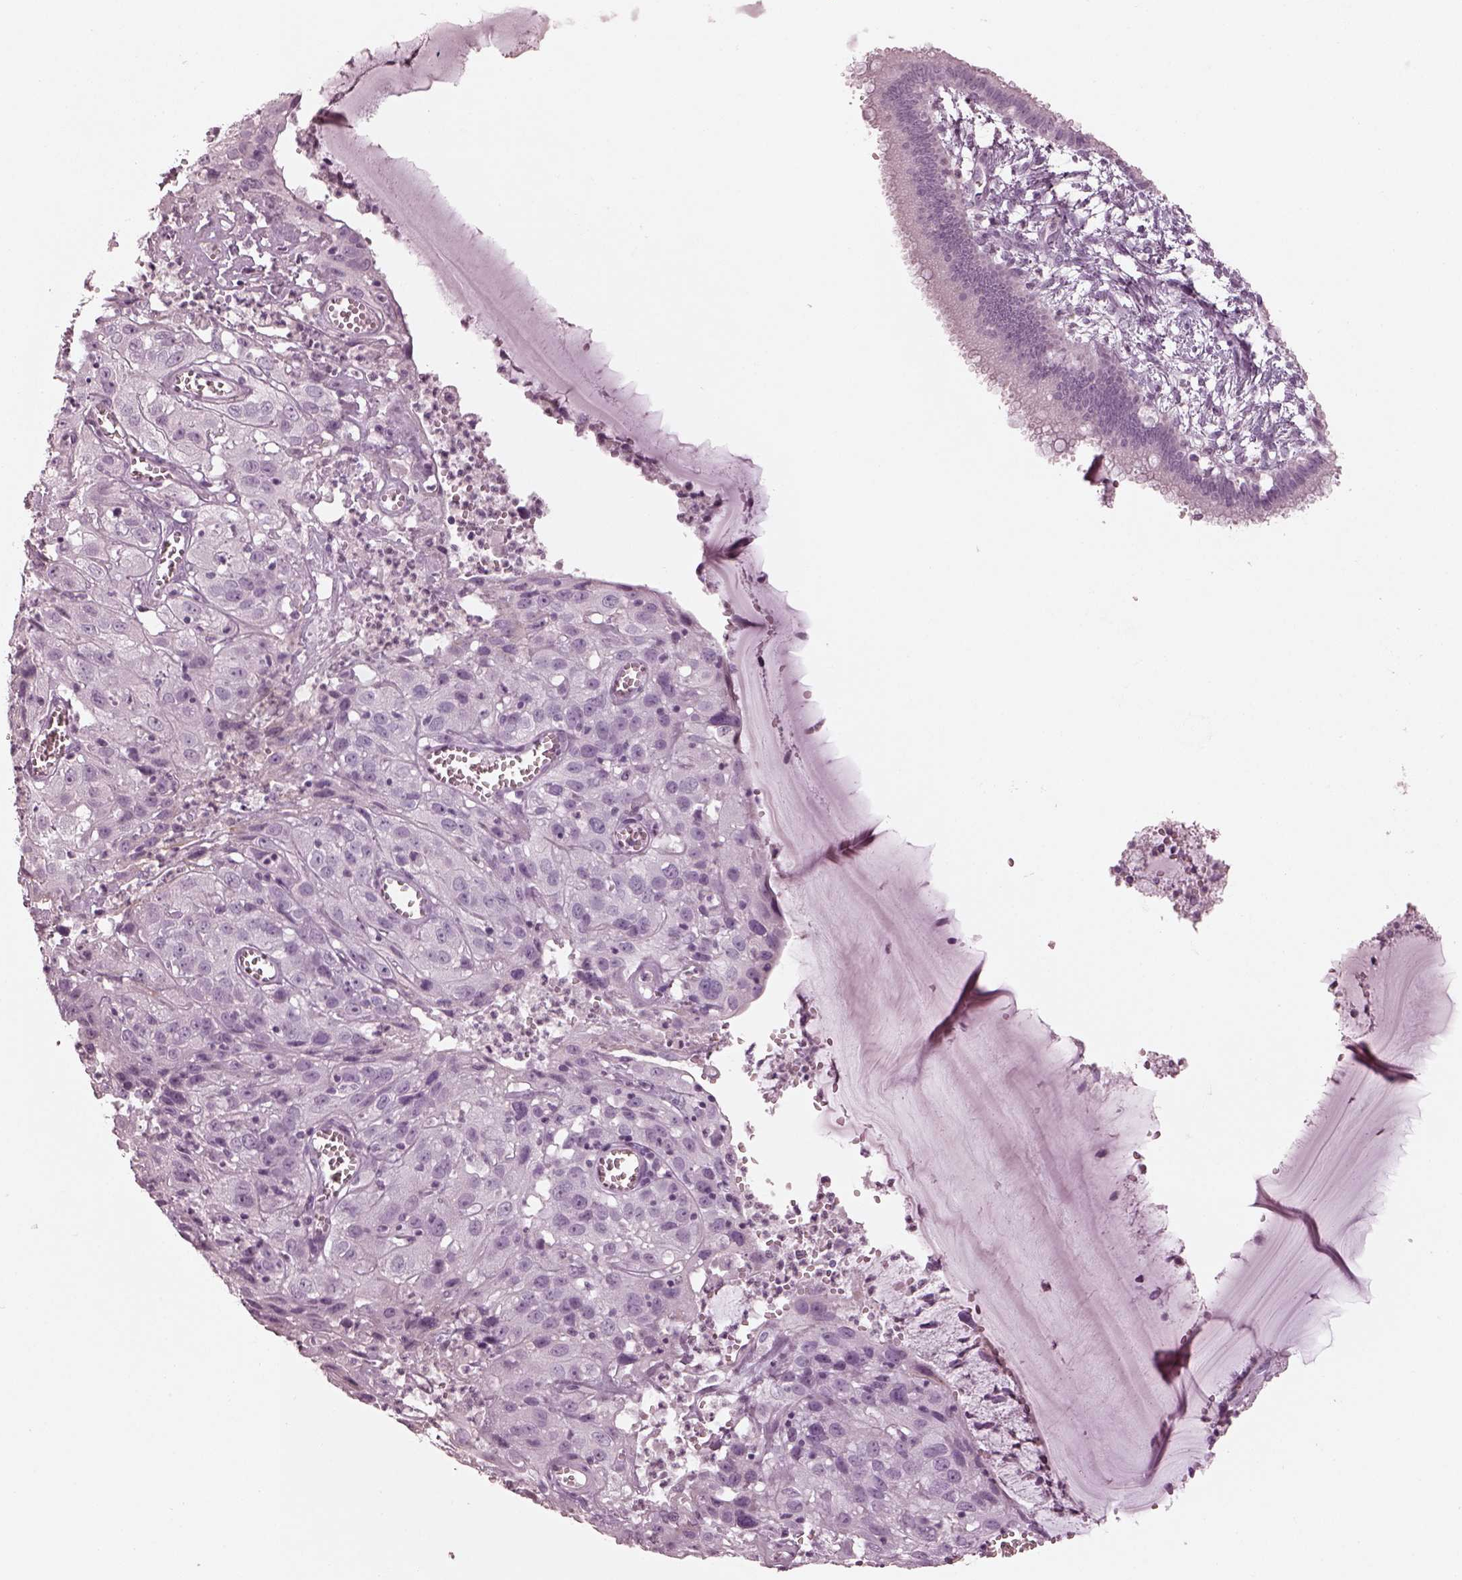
{"staining": {"intensity": "negative", "quantity": "none", "location": "none"}, "tissue": "cervical cancer", "cell_type": "Tumor cells", "image_type": "cancer", "snomed": [{"axis": "morphology", "description": "Squamous cell carcinoma, NOS"}, {"axis": "topography", "description": "Cervix"}], "caption": "Tumor cells are negative for protein expression in human cervical squamous cell carcinoma.", "gene": "OPN4", "patient": {"sex": "female", "age": 32}}